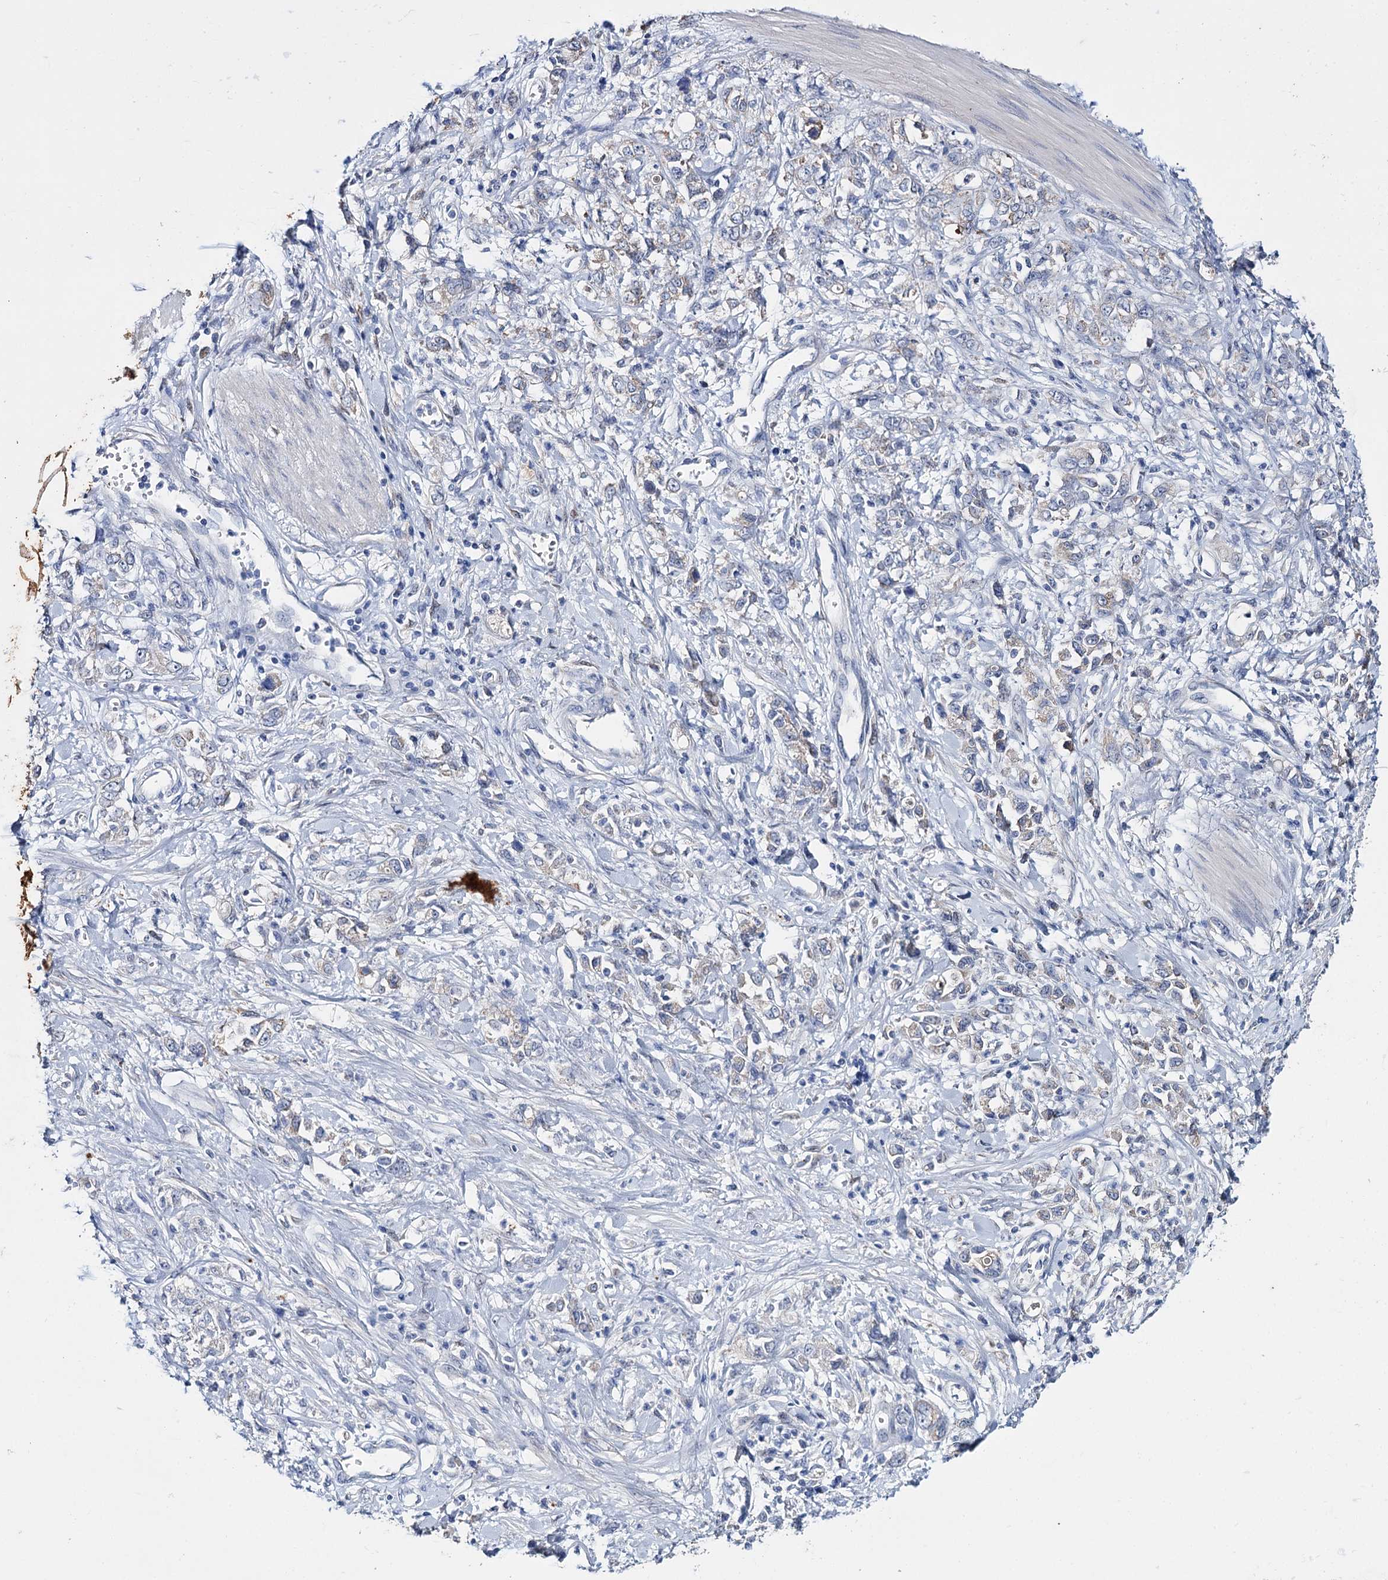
{"staining": {"intensity": "weak", "quantity": "25%-75%", "location": "cytoplasmic/membranous"}, "tissue": "stomach cancer", "cell_type": "Tumor cells", "image_type": "cancer", "snomed": [{"axis": "morphology", "description": "Adenocarcinoma, NOS"}, {"axis": "topography", "description": "Stomach"}], "caption": "Immunohistochemical staining of human stomach cancer demonstrates low levels of weak cytoplasmic/membranous expression in about 25%-75% of tumor cells.", "gene": "LYZL4", "patient": {"sex": "female", "age": 76}}